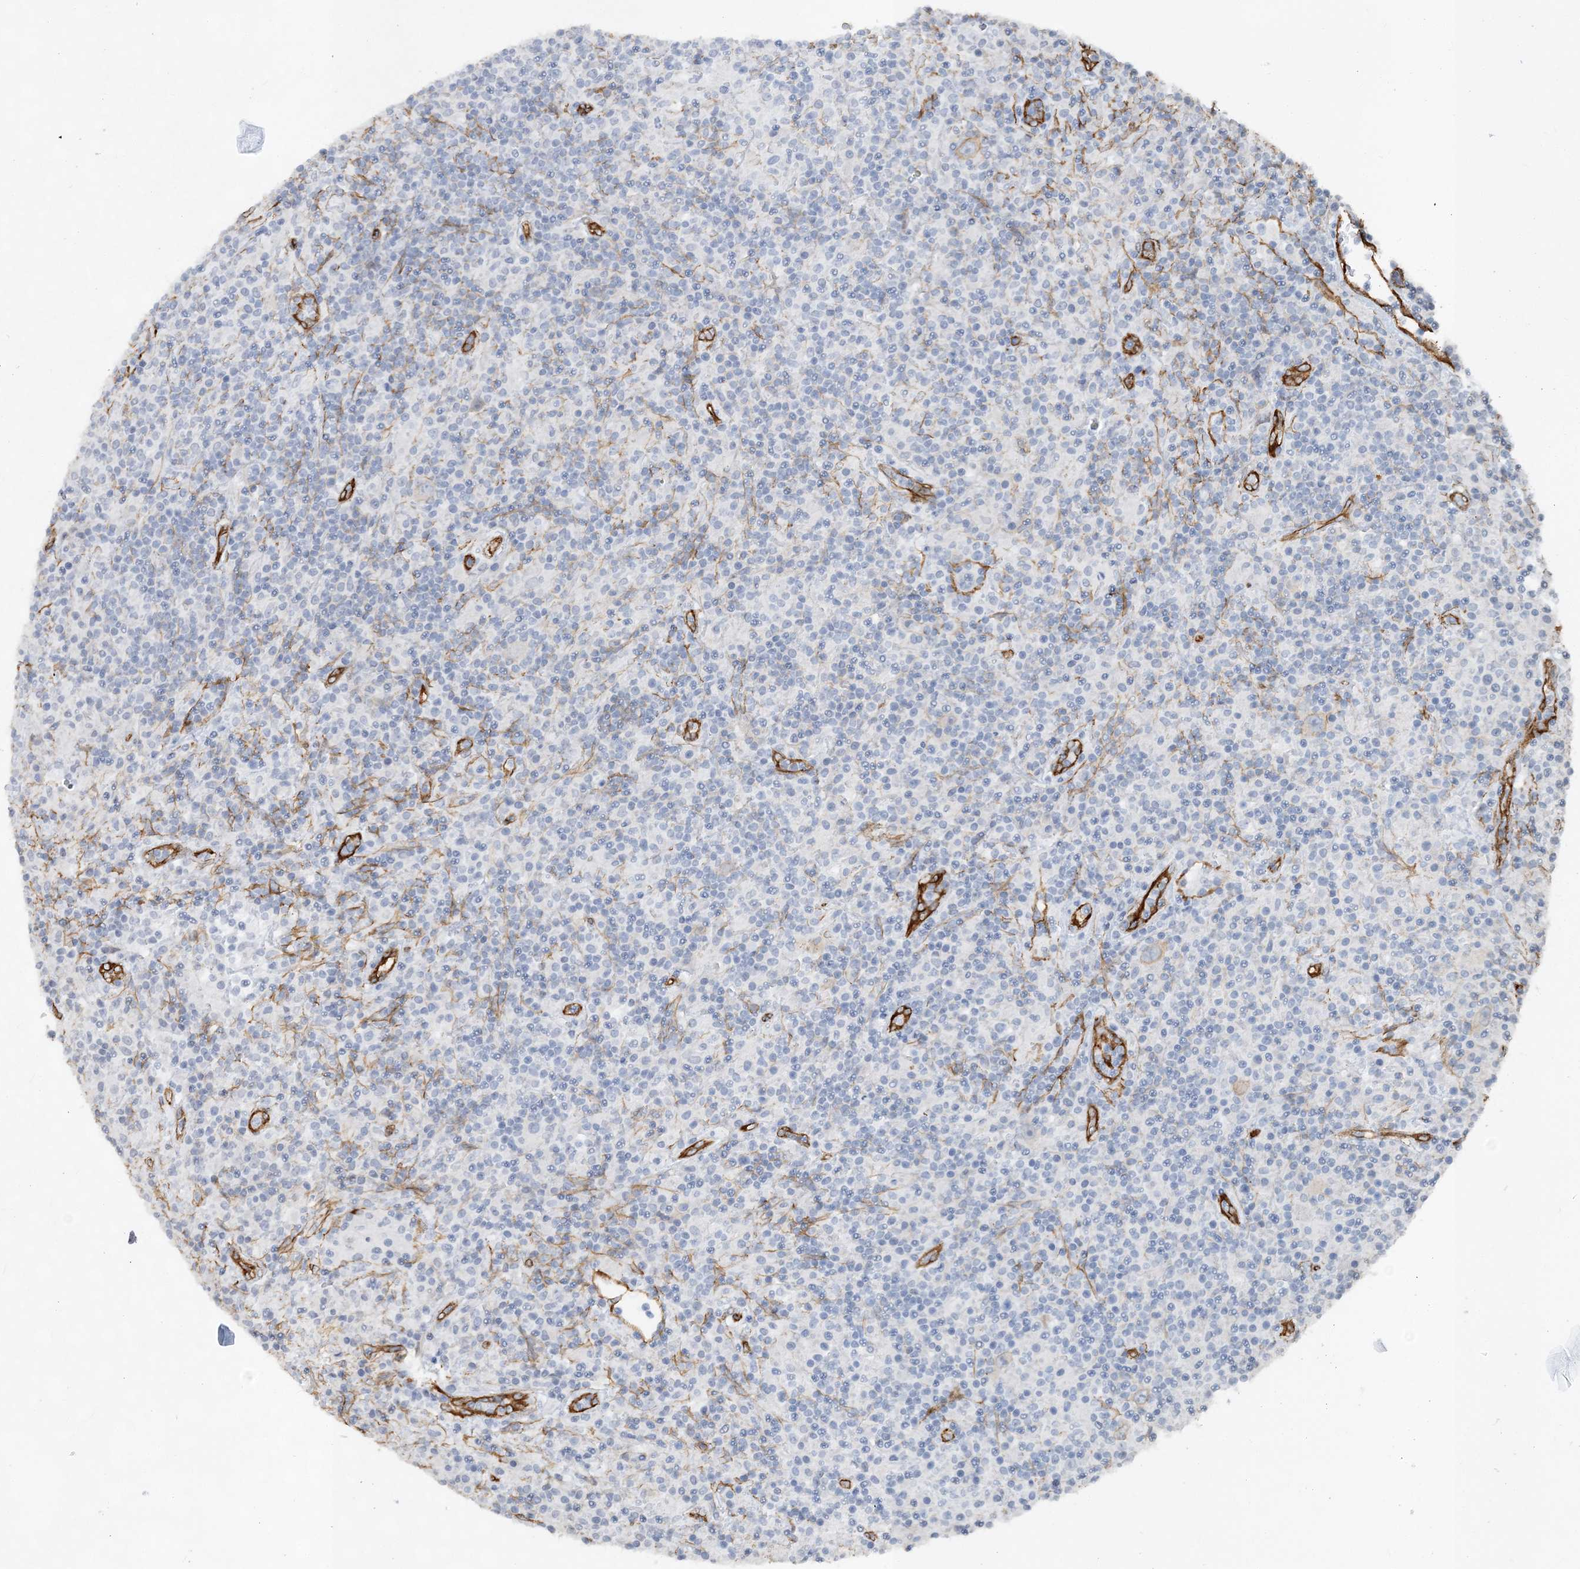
{"staining": {"intensity": "weak", "quantity": "25%-75%", "location": "cytoplasmic/membranous"}, "tissue": "lymphoma", "cell_type": "Tumor cells", "image_type": "cancer", "snomed": [{"axis": "morphology", "description": "Hodgkin's disease, NOS"}, {"axis": "topography", "description": "Lymph node"}], "caption": "Hodgkin's disease tissue demonstrates weak cytoplasmic/membranous expression in about 25%-75% of tumor cells The staining was performed using DAB to visualize the protein expression in brown, while the nuclei were stained in blue with hematoxylin (Magnification: 20x).", "gene": "RAI14", "patient": {"sex": "male", "age": 70}}